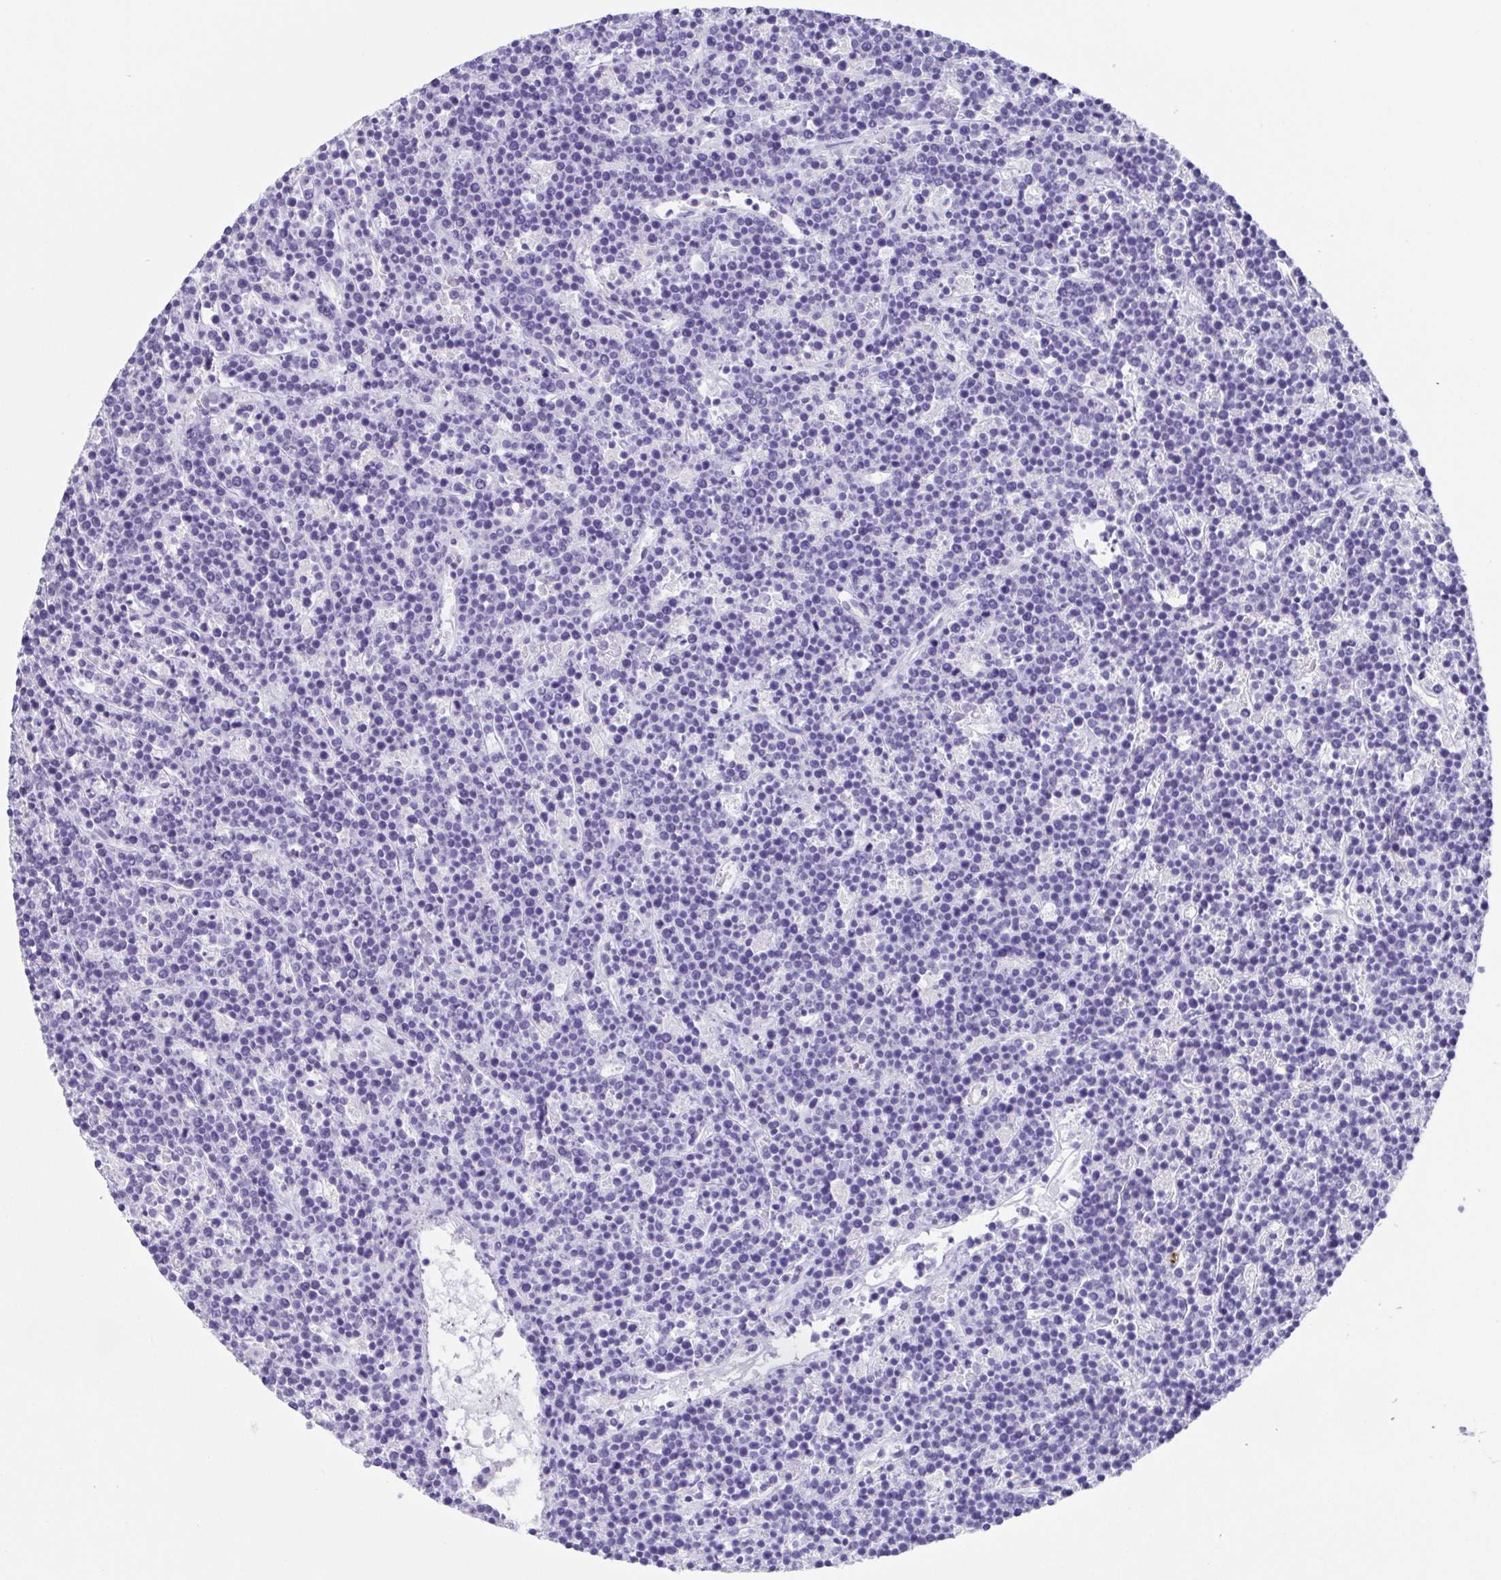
{"staining": {"intensity": "negative", "quantity": "none", "location": "none"}, "tissue": "lymphoma", "cell_type": "Tumor cells", "image_type": "cancer", "snomed": [{"axis": "morphology", "description": "Malignant lymphoma, non-Hodgkin's type, High grade"}, {"axis": "topography", "description": "Ovary"}], "caption": "A micrograph of lymphoma stained for a protein reveals no brown staining in tumor cells. Nuclei are stained in blue.", "gene": "ARPP21", "patient": {"sex": "female", "age": 56}}